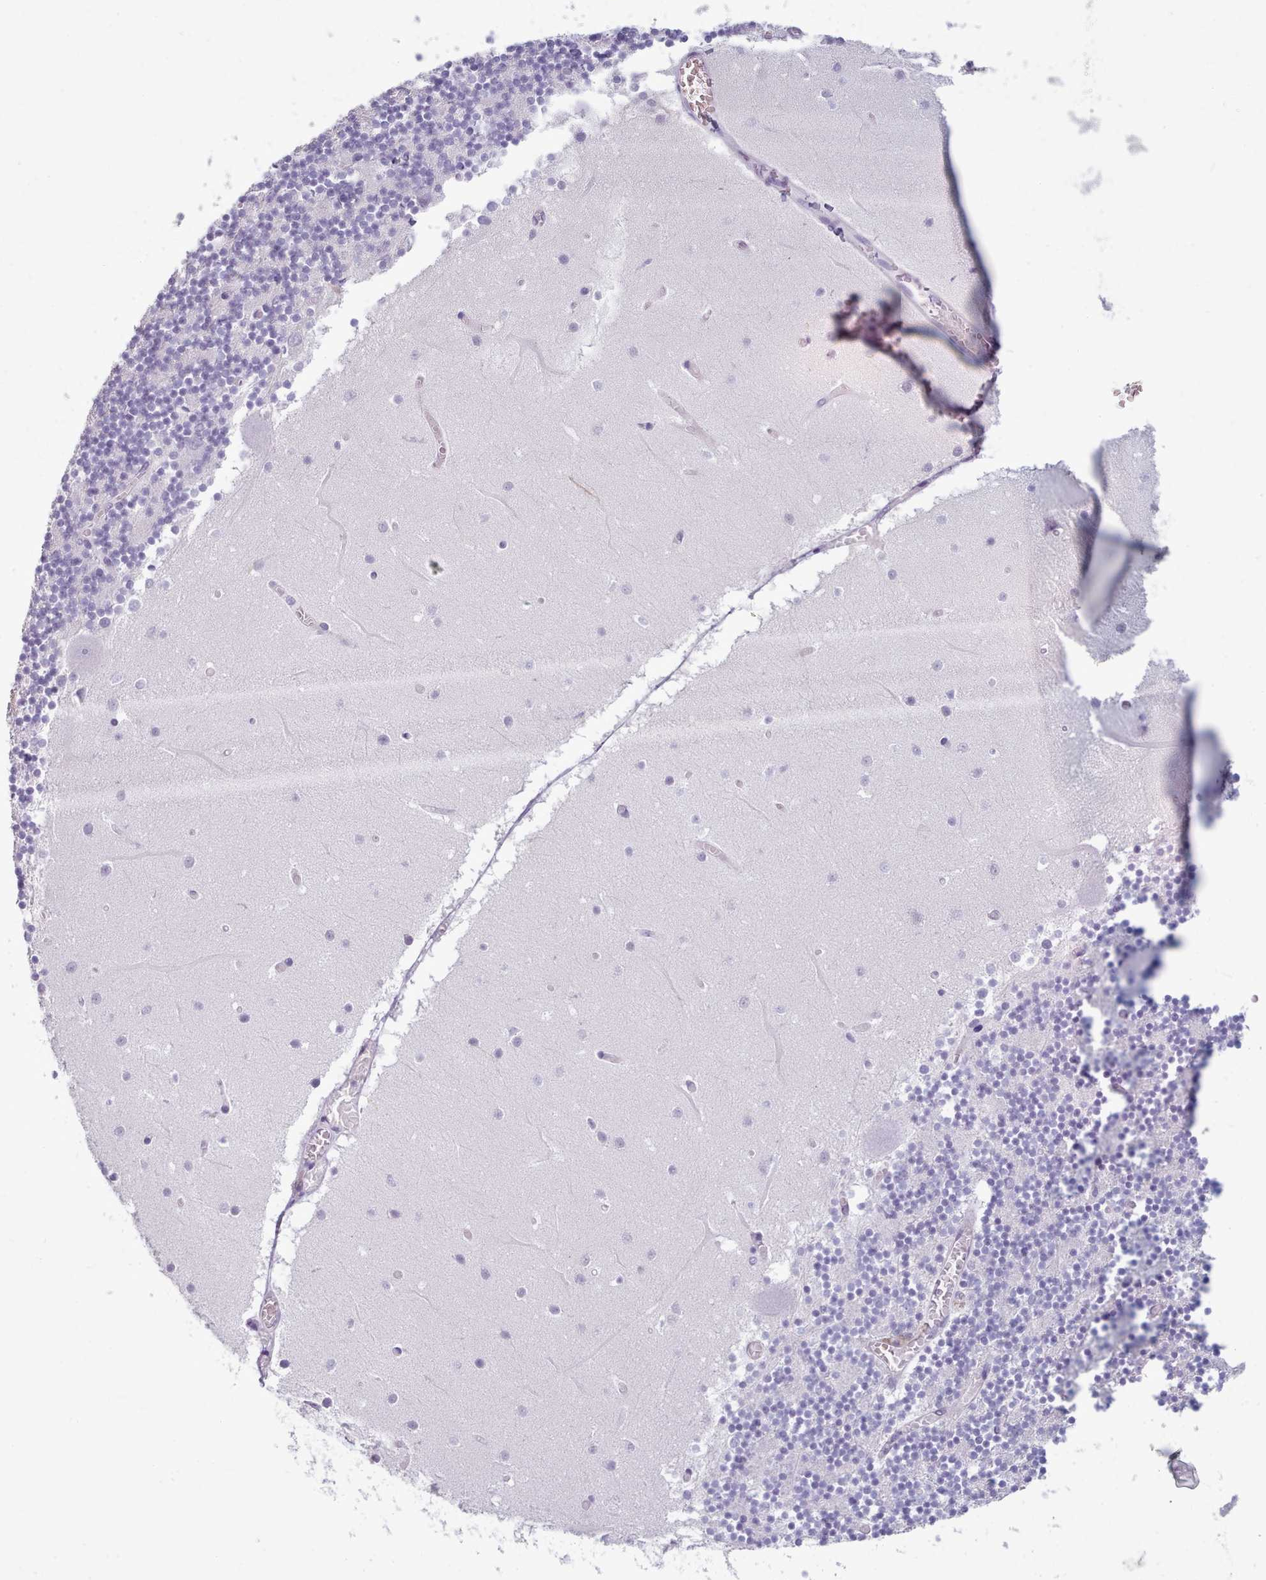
{"staining": {"intensity": "negative", "quantity": "none", "location": "none"}, "tissue": "cerebellum", "cell_type": "Cells in granular layer", "image_type": "normal", "snomed": [{"axis": "morphology", "description": "Normal tissue, NOS"}, {"axis": "topography", "description": "Cerebellum"}], "caption": "DAB immunohistochemical staining of normal cerebellum displays no significant positivity in cells in granular layer.", "gene": "ZNF43", "patient": {"sex": "female", "age": 28}}